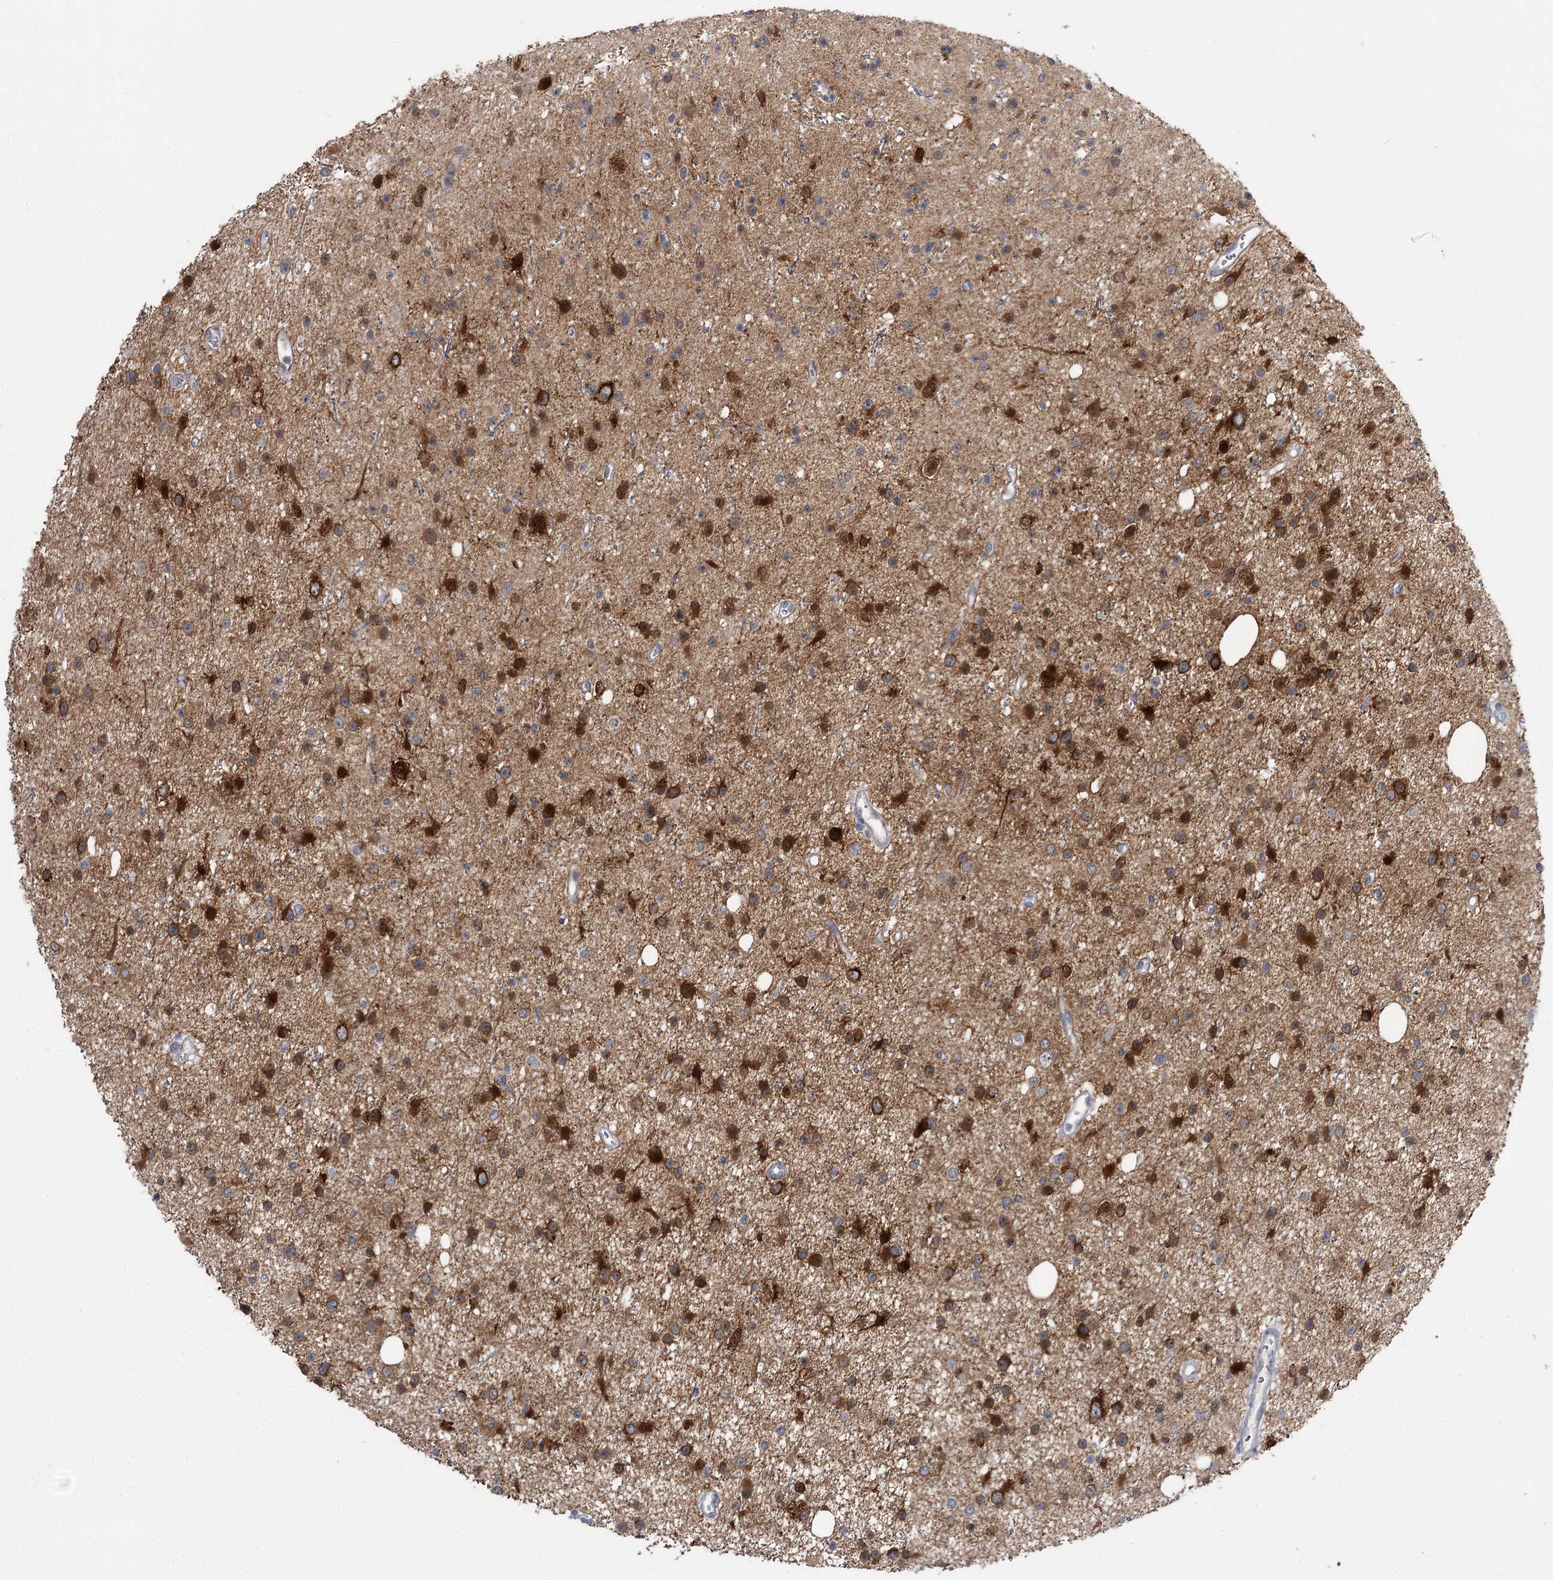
{"staining": {"intensity": "strong", "quantity": ">75%", "location": "cytoplasmic/membranous"}, "tissue": "glioma", "cell_type": "Tumor cells", "image_type": "cancer", "snomed": [{"axis": "morphology", "description": "Glioma, malignant, Low grade"}, {"axis": "topography", "description": "Cerebral cortex"}], "caption": "The image exhibits a brown stain indicating the presence of a protein in the cytoplasmic/membranous of tumor cells in glioma.", "gene": "PHYHIPL", "patient": {"sex": "female", "age": 39}}